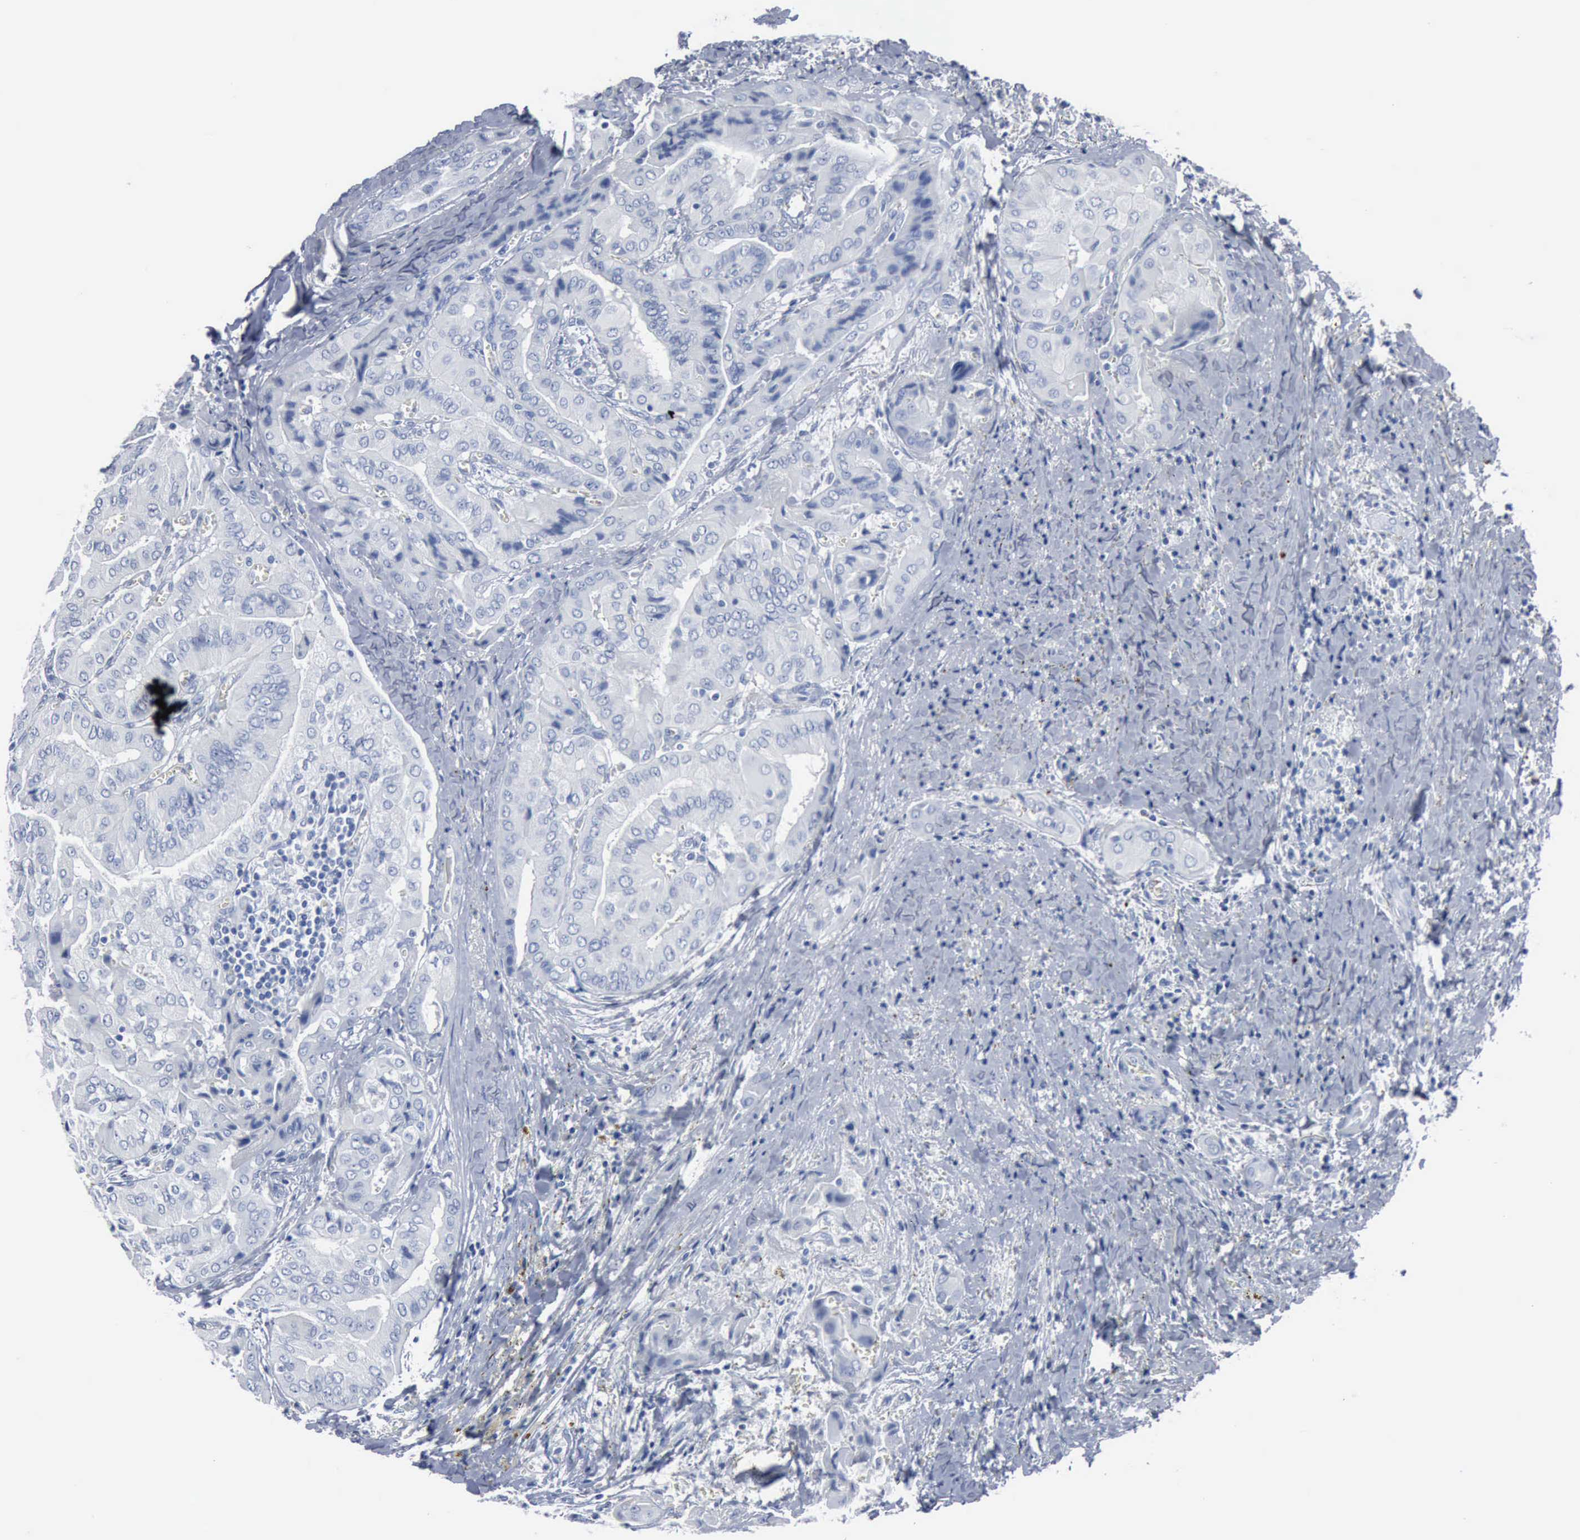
{"staining": {"intensity": "negative", "quantity": "none", "location": "none"}, "tissue": "thyroid cancer", "cell_type": "Tumor cells", "image_type": "cancer", "snomed": [{"axis": "morphology", "description": "Papillary adenocarcinoma, NOS"}, {"axis": "topography", "description": "Thyroid gland"}], "caption": "The histopathology image exhibits no staining of tumor cells in thyroid cancer.", "gene": "DMD", "patient": {"sex": "female", "age": 71}}